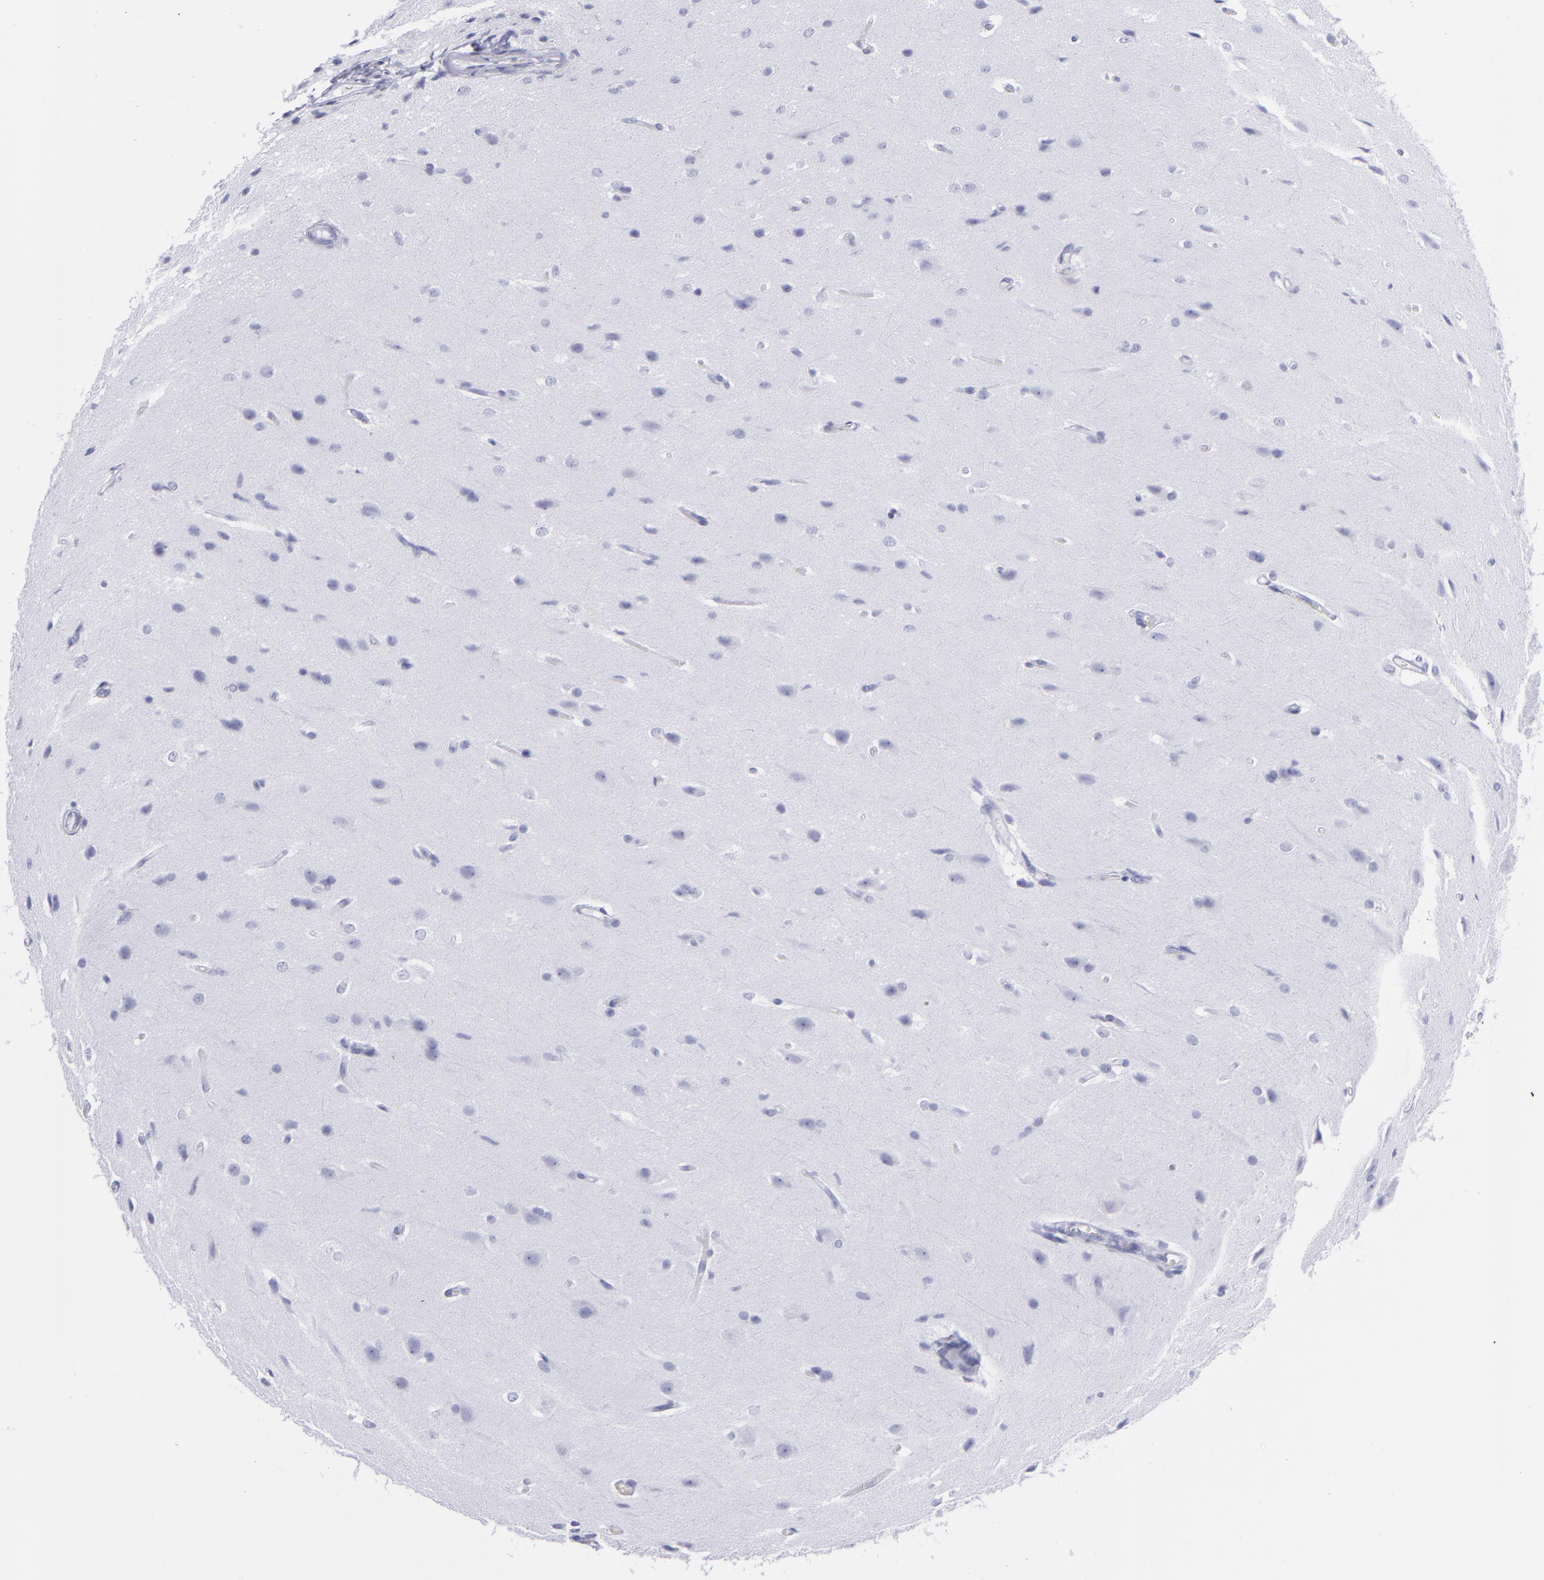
{"staining": {"intensity": "negative", "quantity": "none", "location": "none"}, "tissue": "glioma", "cell_type": "Tumor cells", "image_type": "cancer", "snomed": [{"axis": "morphology", "description": "Glioma, malignant, High grade"}, {"axis": "topography", "description": "Brain"}], "caption": "Tumor cells show no significant staining in glioma.", "gene": "SELPLG", "patient": {"sex": "male", "age": 68}}